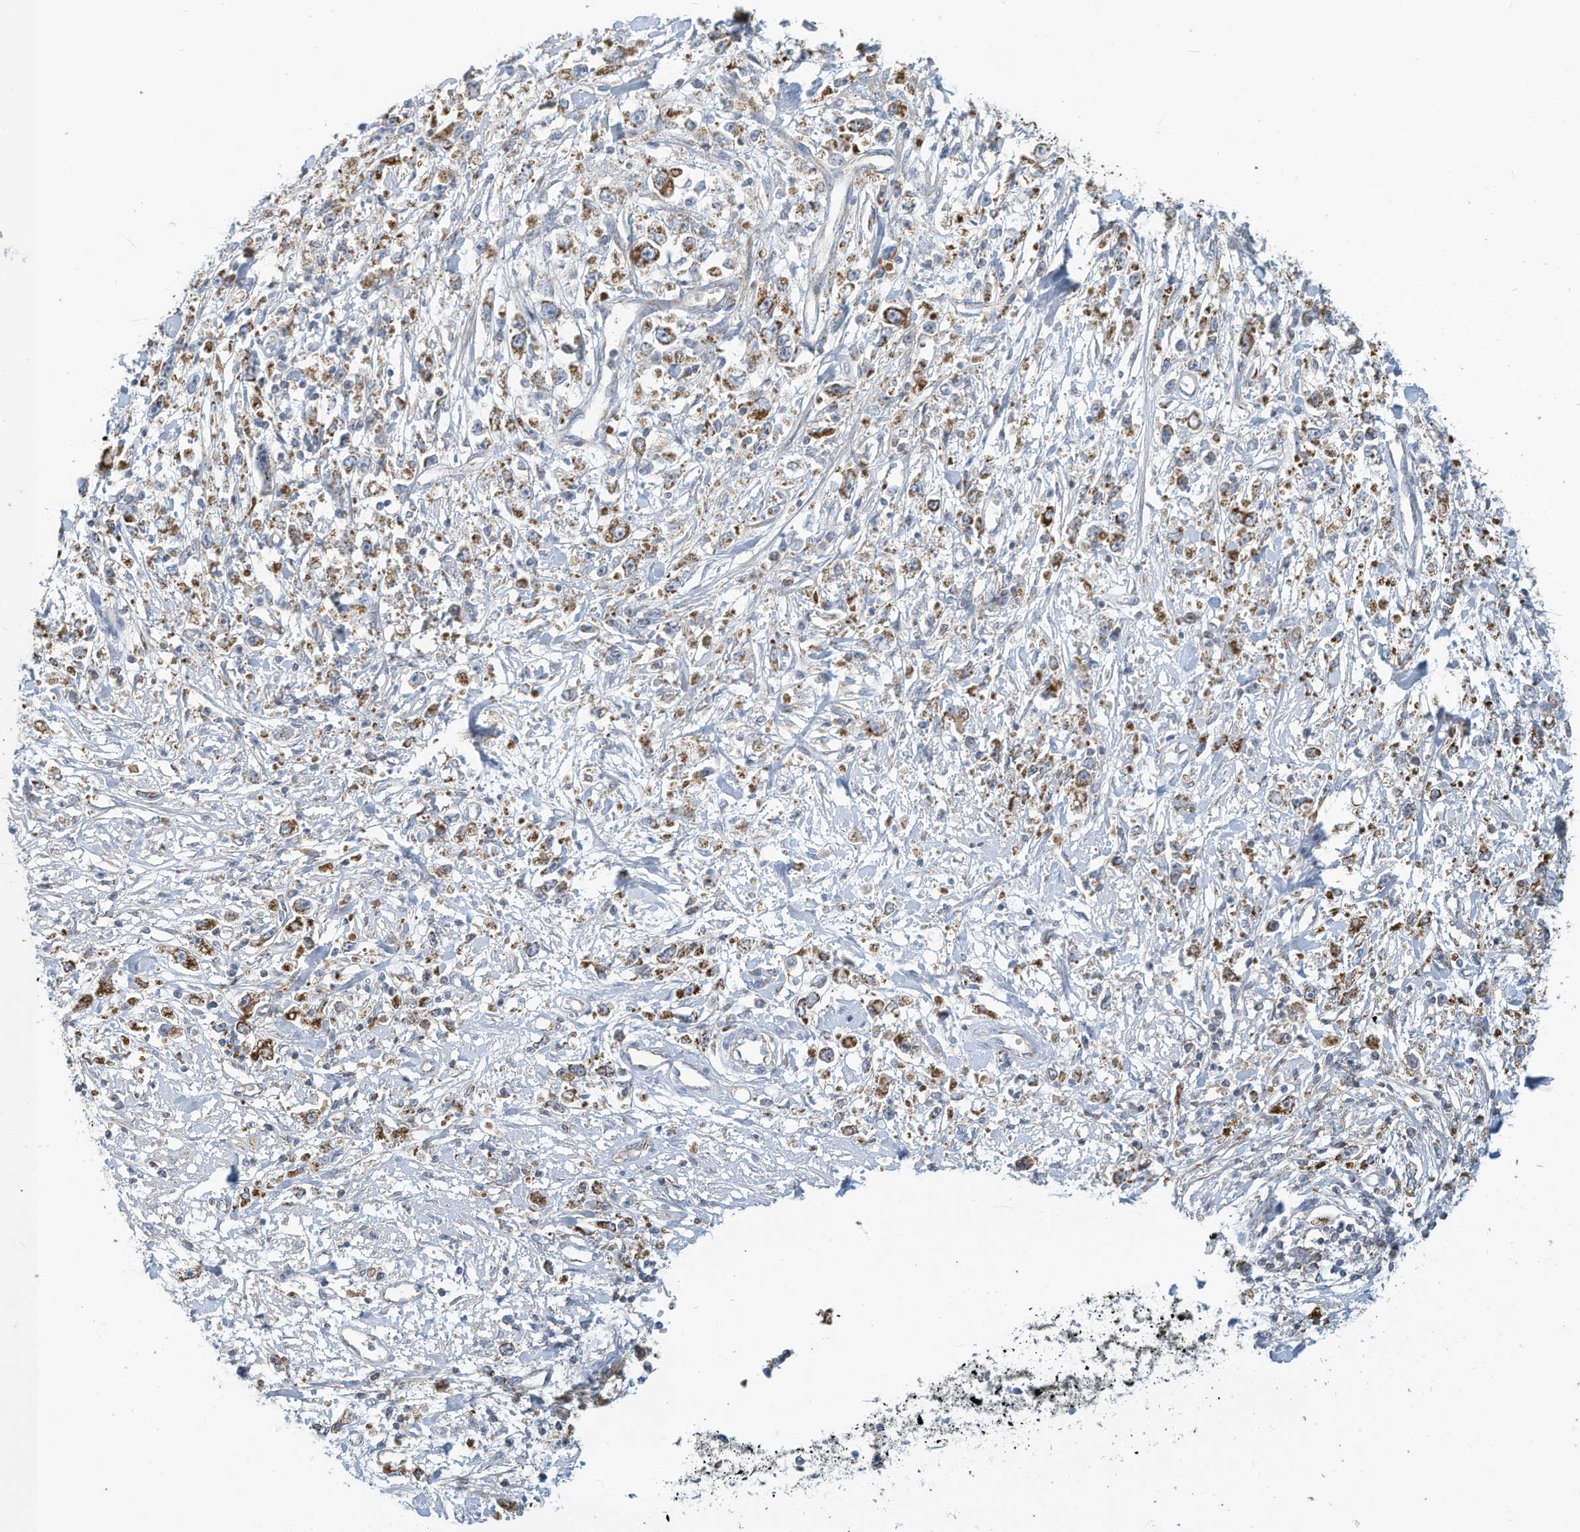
{"staining": {"intensity": "moderate", "quantity": ">75%", "location": "cytoplasmic/membranous"}, "tissue": "stomach cancer", "cell_type": "Tumor cells", "image_type": "cancer", "snomed": [{"axis": "morphology", "description": "Adenocarcinoma, NOS"}, {"axis": "topography", "description": "Stomach"}], "caption": "Protein analysis of adenocarcinoma (stomach) tissue demonstrates moderate cytoplasmic/membranous expression in approximately >75% of tumor cells.", "gene": "NLN", "patient": {"sex": "female", "age": 59}}